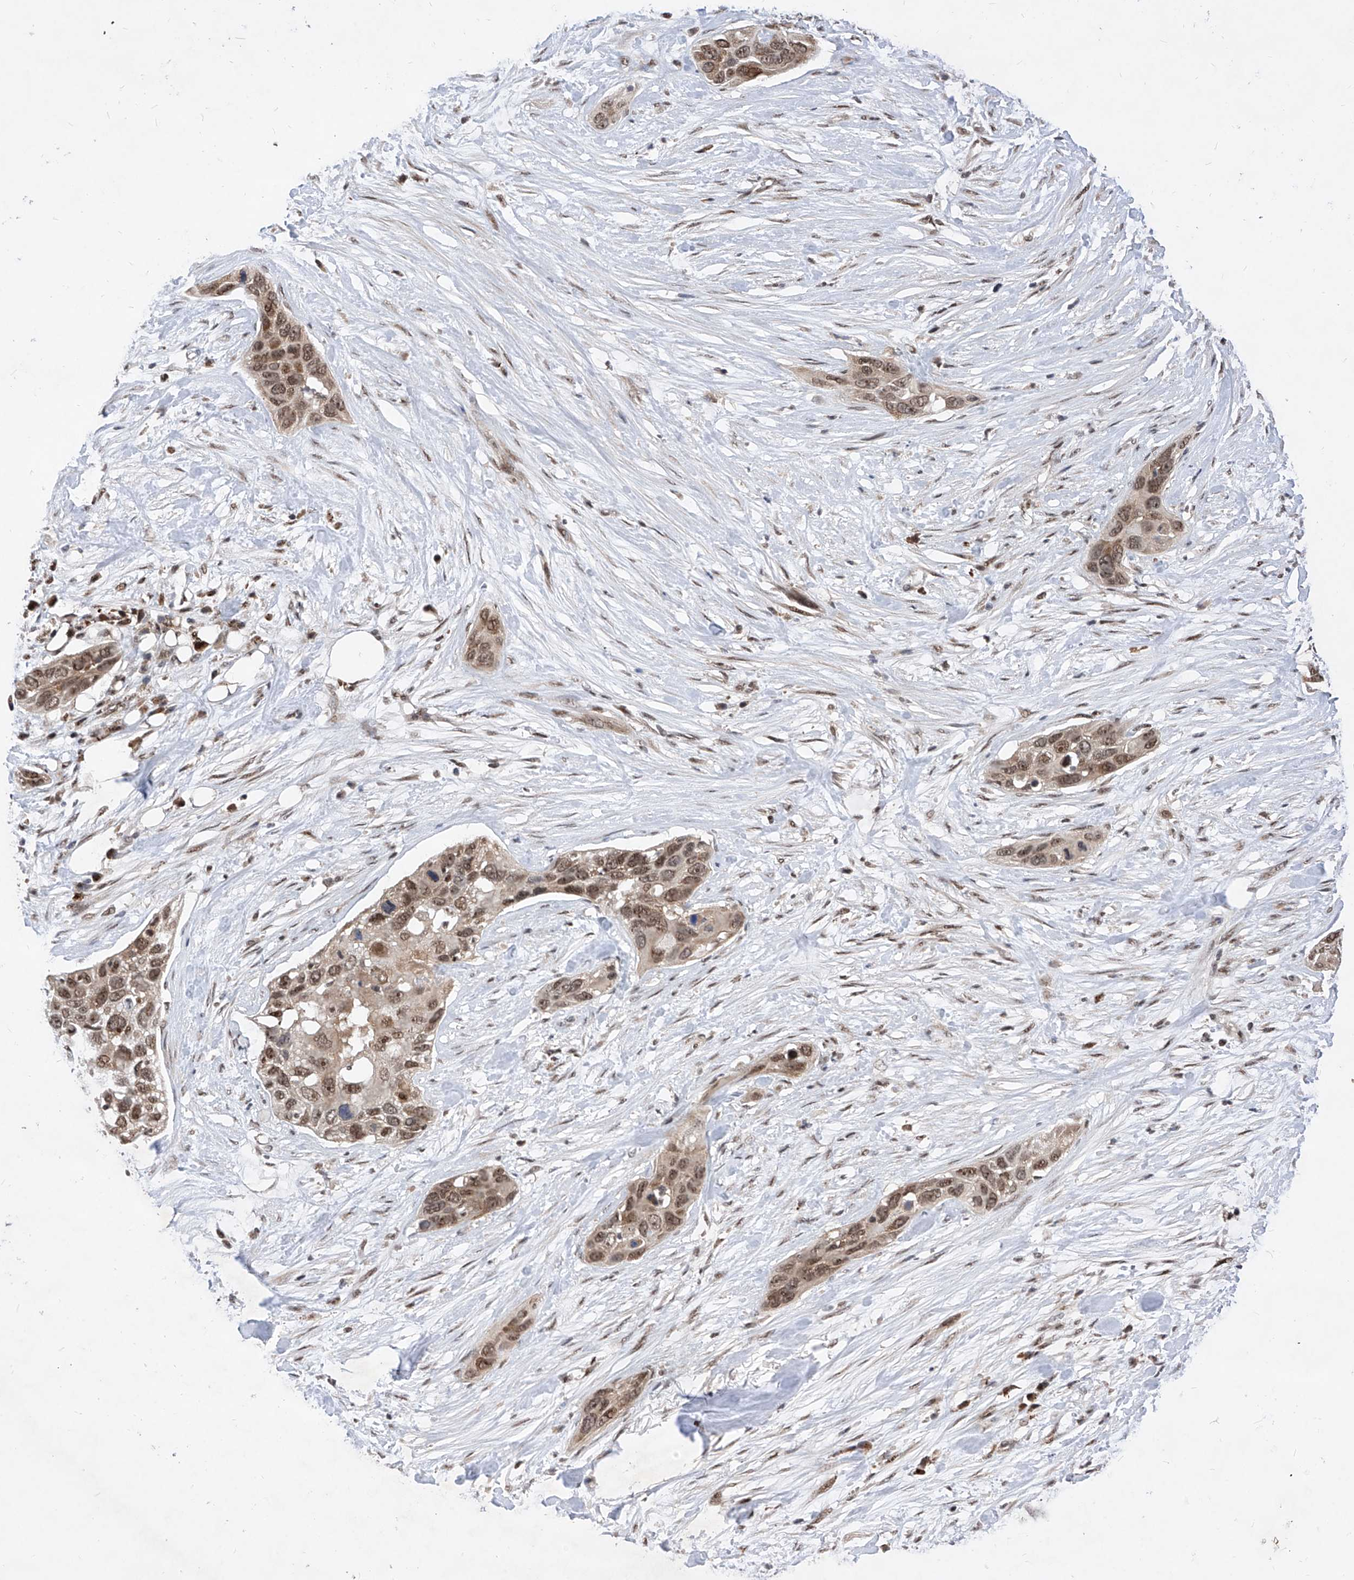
{"staining": {"intensity": "moderate", "quantity": ">75%", "location": "nuclear"}, "tissue": "pancreatic cancer", "cell_type": "Tumor cells", "image_type": "cancer", "snomed": [{"axis": "morphology", "description": "Adenocarcinoma, NOS"}, {"axis": "topography", "description": "Pancreas"}], "caption": "This micrograph exhibits adenocarcinoma (pancreatic) stained with IHC to label a protein in brown. The nuclear of tumor cells show moderate positivity for the protein. Nuclei are counter-stained blue.", "gene": "LGR4", "patient": {"sex": "female", "age": 60}}